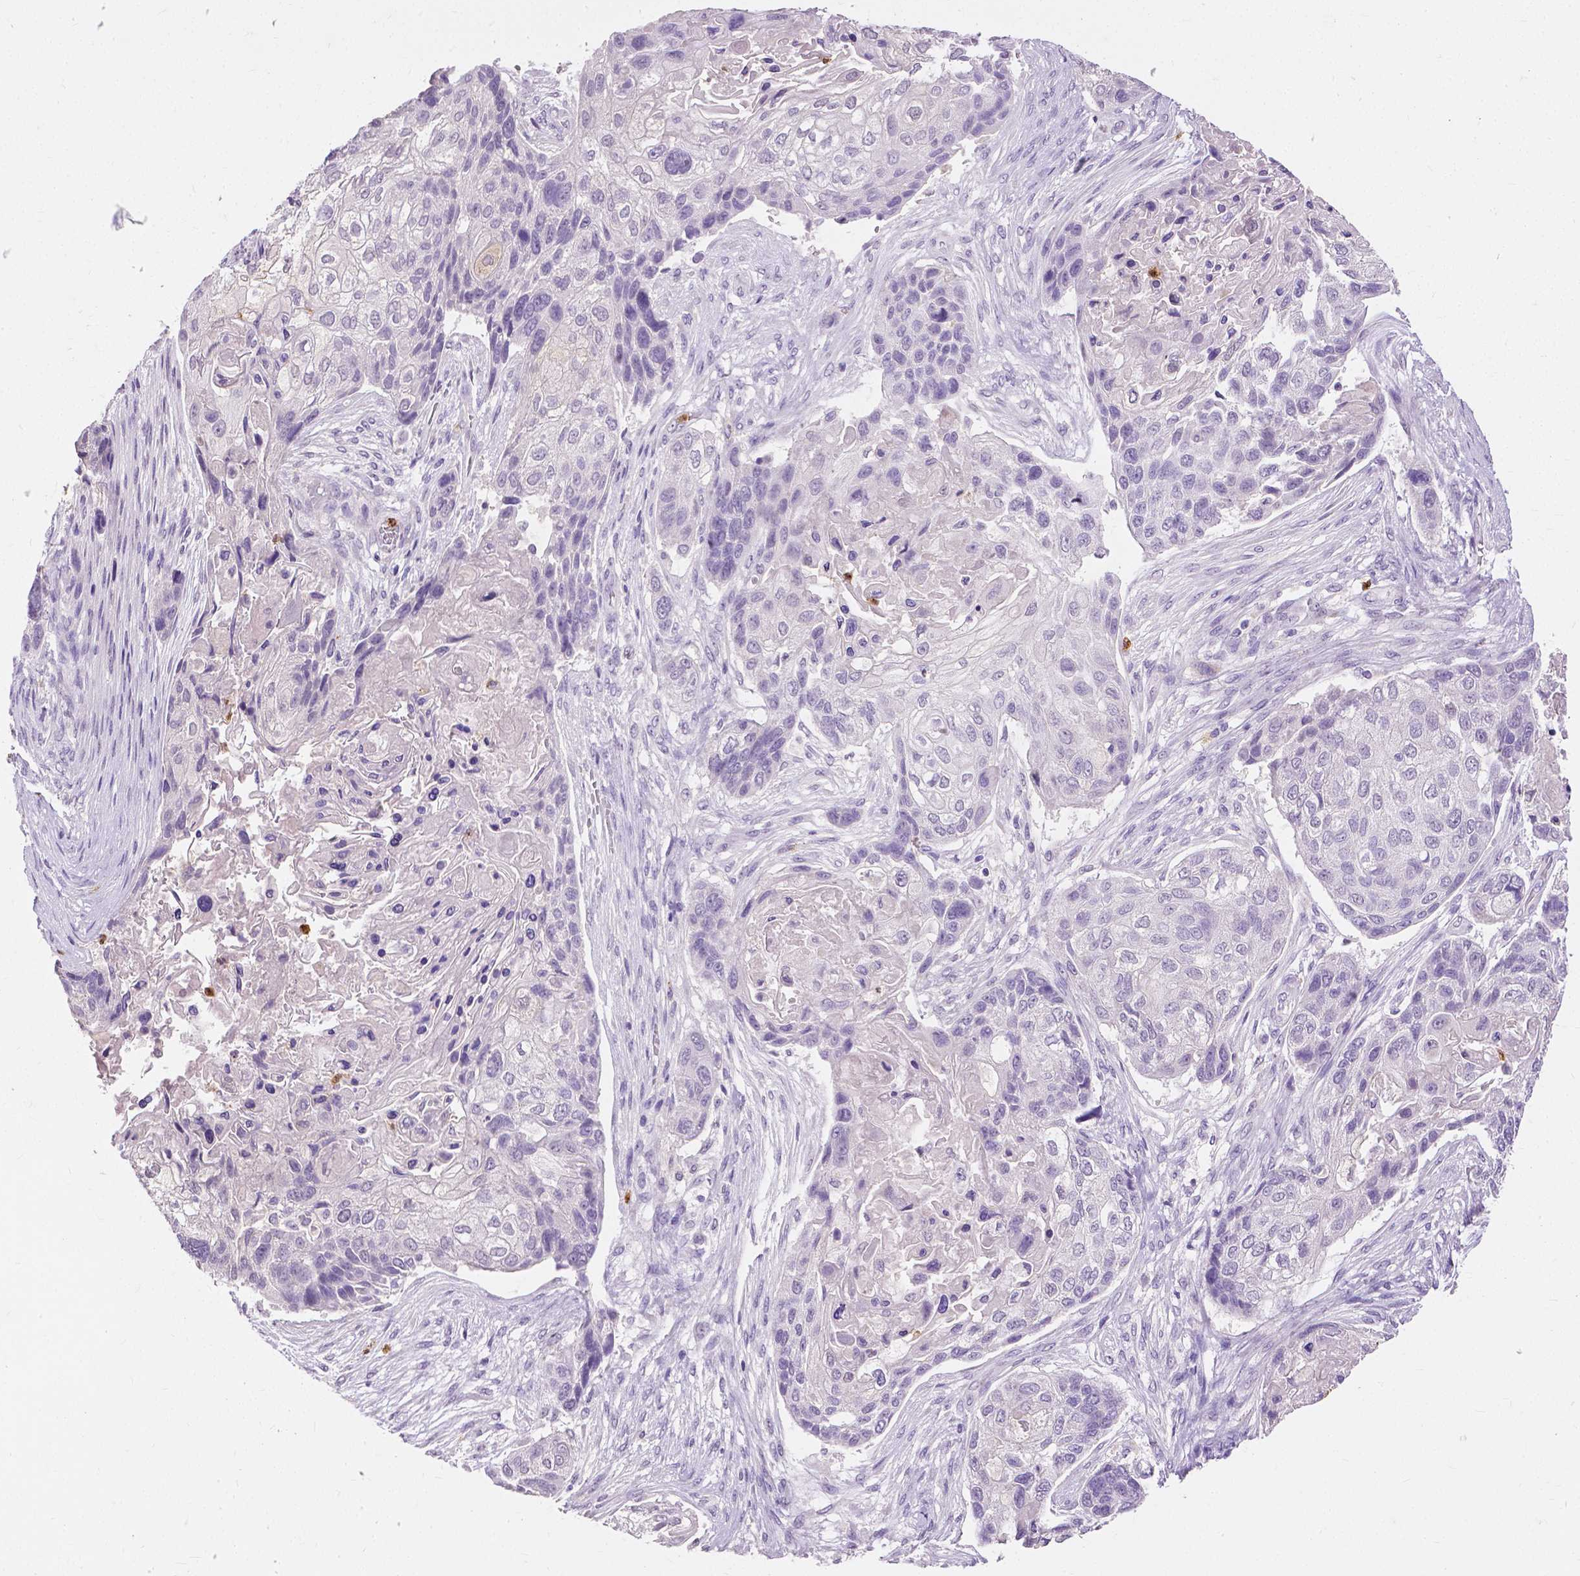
{"staining": {"intensity": "negative", "quantity": "none", "location": "none"}, "tissue": "lung cancer", "cell_type": "Tumor cells", "image_type": "cancer", "snomed": [{"axis": "morphology", "description": "Squamous cell carcinoma, NOS"}, {"axis": "topography", "description": "Lung"}], "caption": "IHC image of neoplastic tissue: lung squamous cell carcinoma stained with DAB displays no significant protein positivity in tumor cells.", "gene": "CXCR2", "patient": {"sex": "male", "age": 69}}